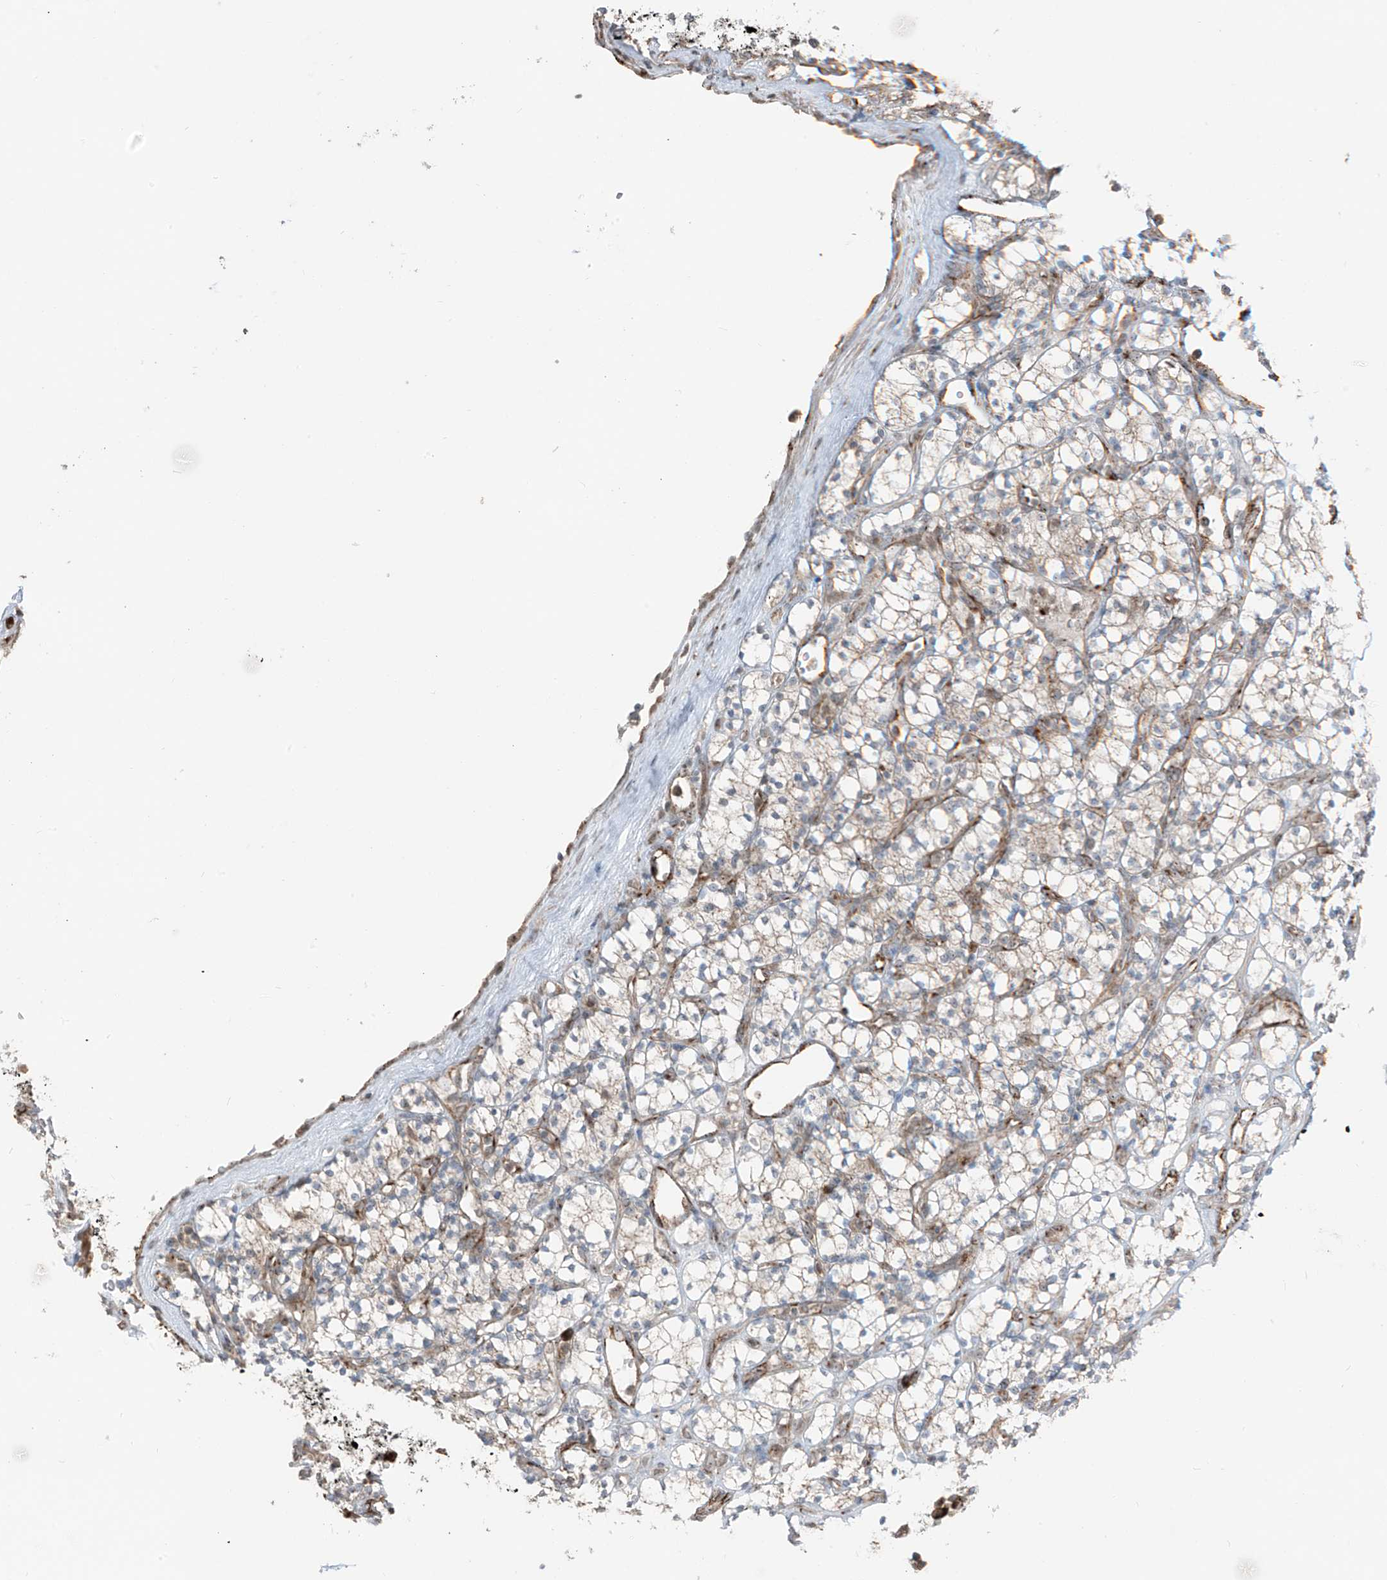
{"staining": {"intensity": "weak", "quantity": "25%-75%", "location": "cytoplasmic/membranous"}, "tissue": "renal cancer", "cell_type": "Tumor cells", "image_type": "cancer", "snomed": [{"axis": "morphology", "description": "Adenocarcinoma, NOS"}, {"axis": "topography", "description": "Kidney"}], "caption": "Immunohistochemistry (IHC) histopathology image of neoplastic tissue: human adenocarcinoma (renal) stained using immunohistochemistry displays low levels of weak protein expression localized specifically in the cytoplasmic/membranous of tumor cells, appearing as a cytoplasmic/membranous brown color.", "gene": "ERLEC1", "patient": {"sex": "male", "age": 77}}